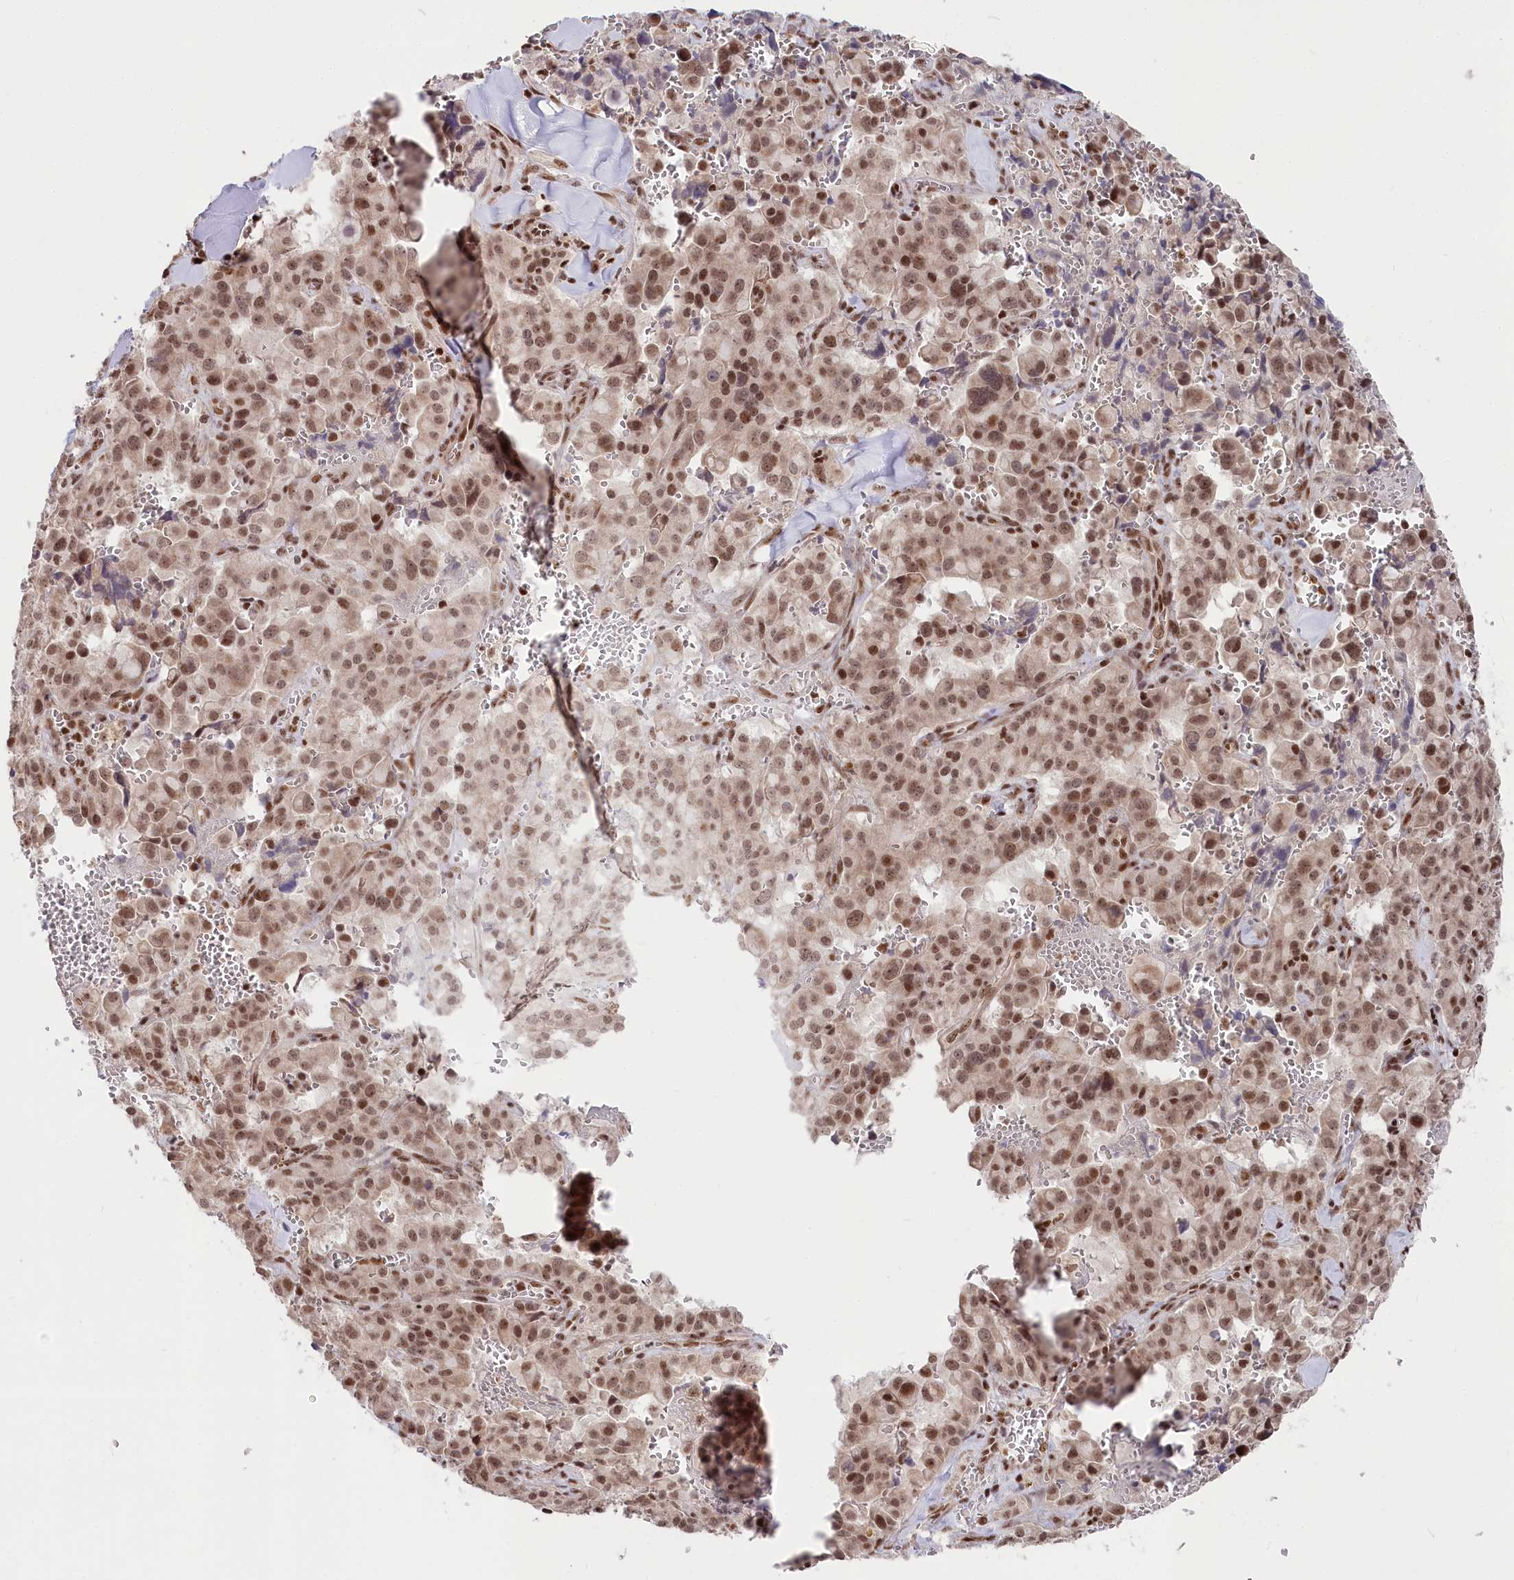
{"staining": {"intensity": "moderate", "quantity": ">75%", "location": "nuclear"}, "tissue": "pancreatic cancer", "cell_type": "Tumor cells", "image_type": "cancer", "snomed": [{"axis": "morphology", "description": "Adenocarcinoma, NOS"}, {"axis": "topography", "description": "Pancreas"}], "caption": "The micrograph reveals a brown stain indicating the presence of a protein in the nuclear of tumor cells in pancreatic cancer (adenocarcinoma).", "gene": "CGGBP1", "patient": {"sex": "male", "age": 65}}